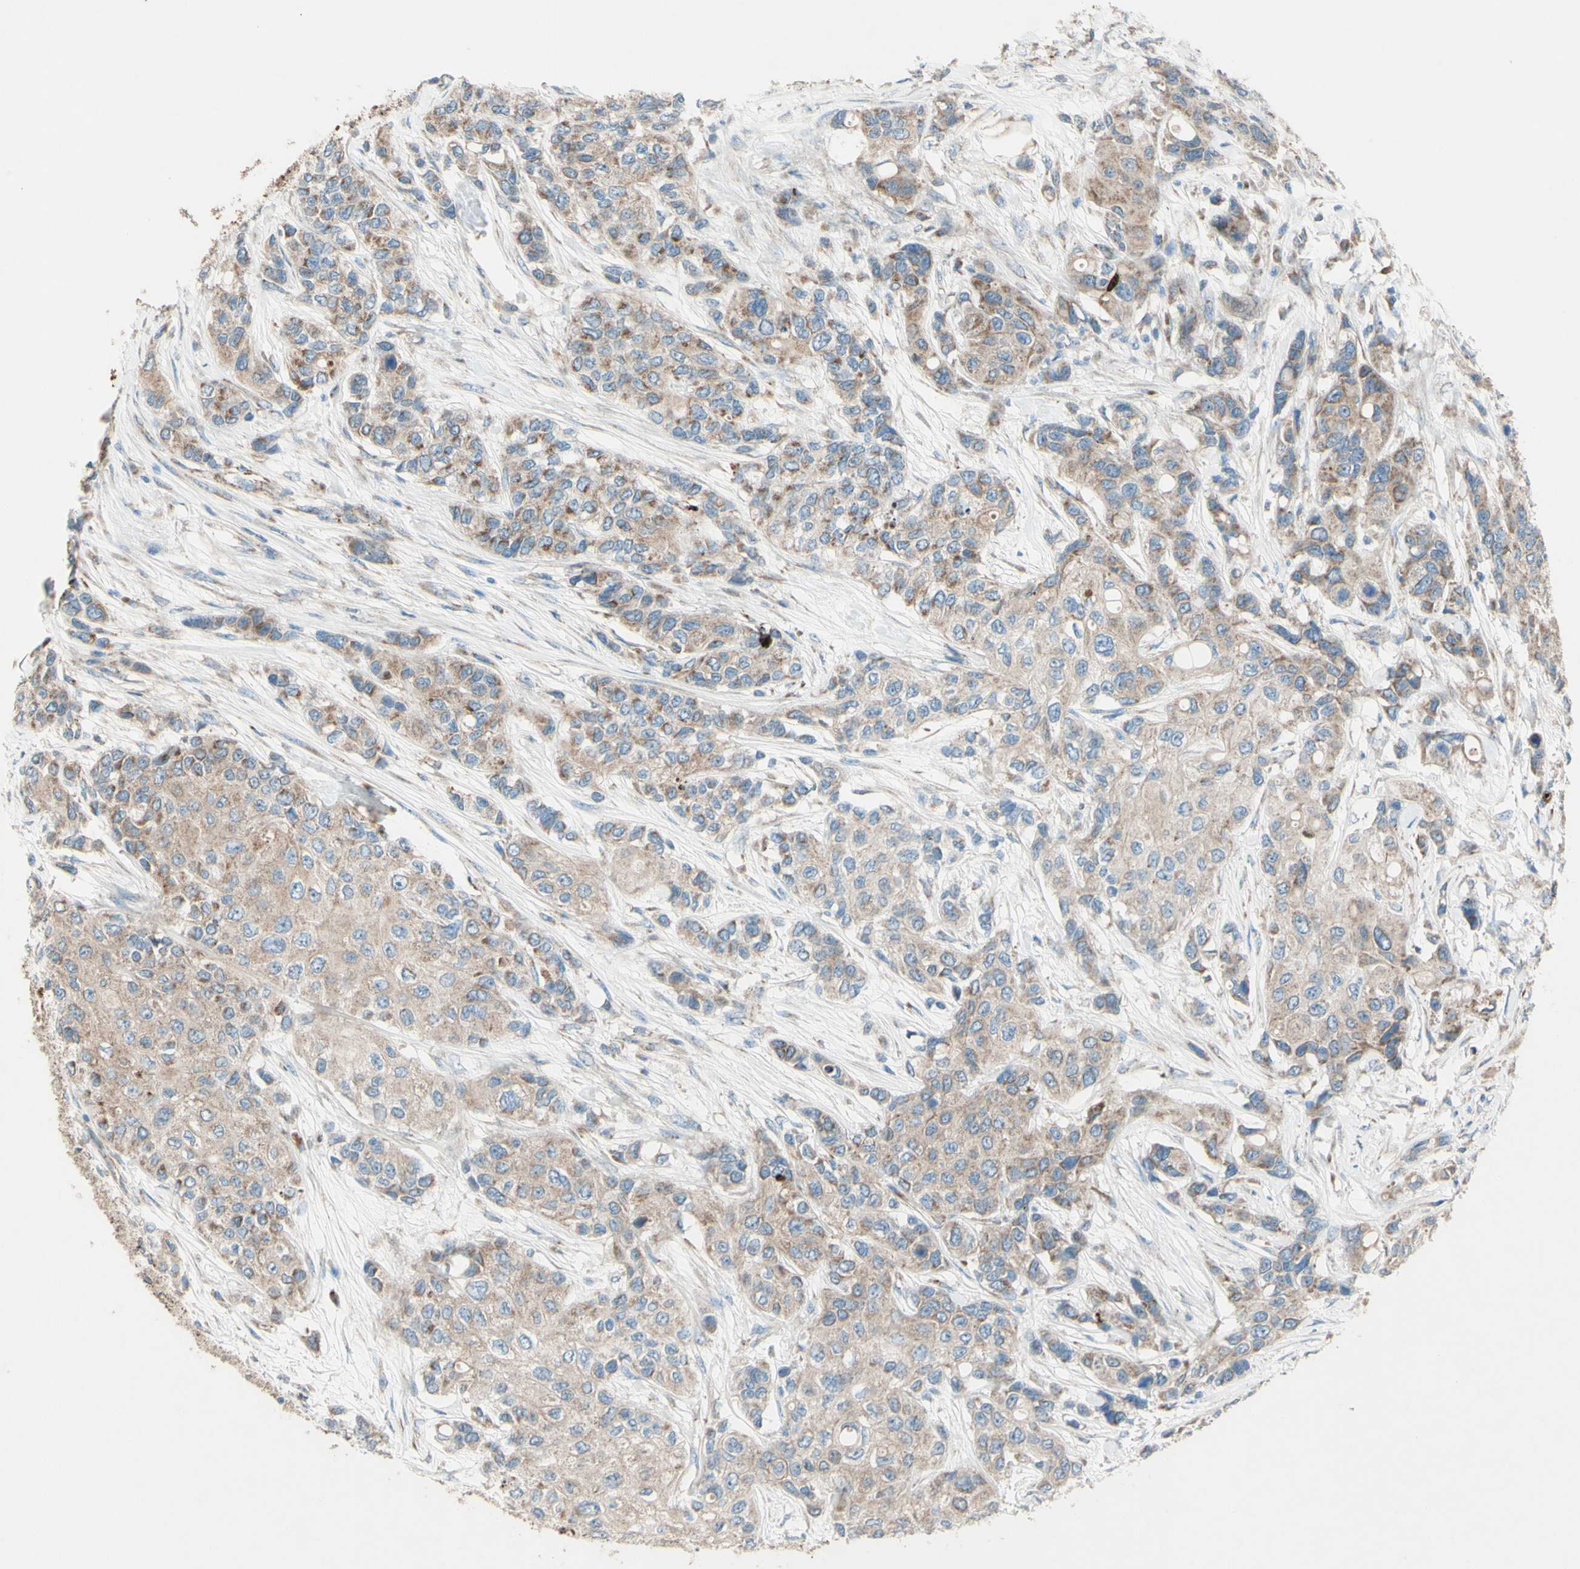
{"staining": {"intensity": "moderate", "quantity": ">75%", "location": "cytoplasmic/membranous"}, "tissue": "urothelial cancer", "cell_type": "Tumor cells", "image_type": "cancer", "snomed": [{"axis": "morphology", "description": "Urothelial carcinoma, High grade"}, {"axis": "topography", "description": "Urinary bladder"}], "caption": "This image demonstrates immunohistochemistry staining of human high-grade urothelial carcinoma, with medium moderate cytoplasmic/membranous staining in approximately >75% of tumor cells.", "gene": "RHOT1", "patient": {"sex": "female", "age": 56}}